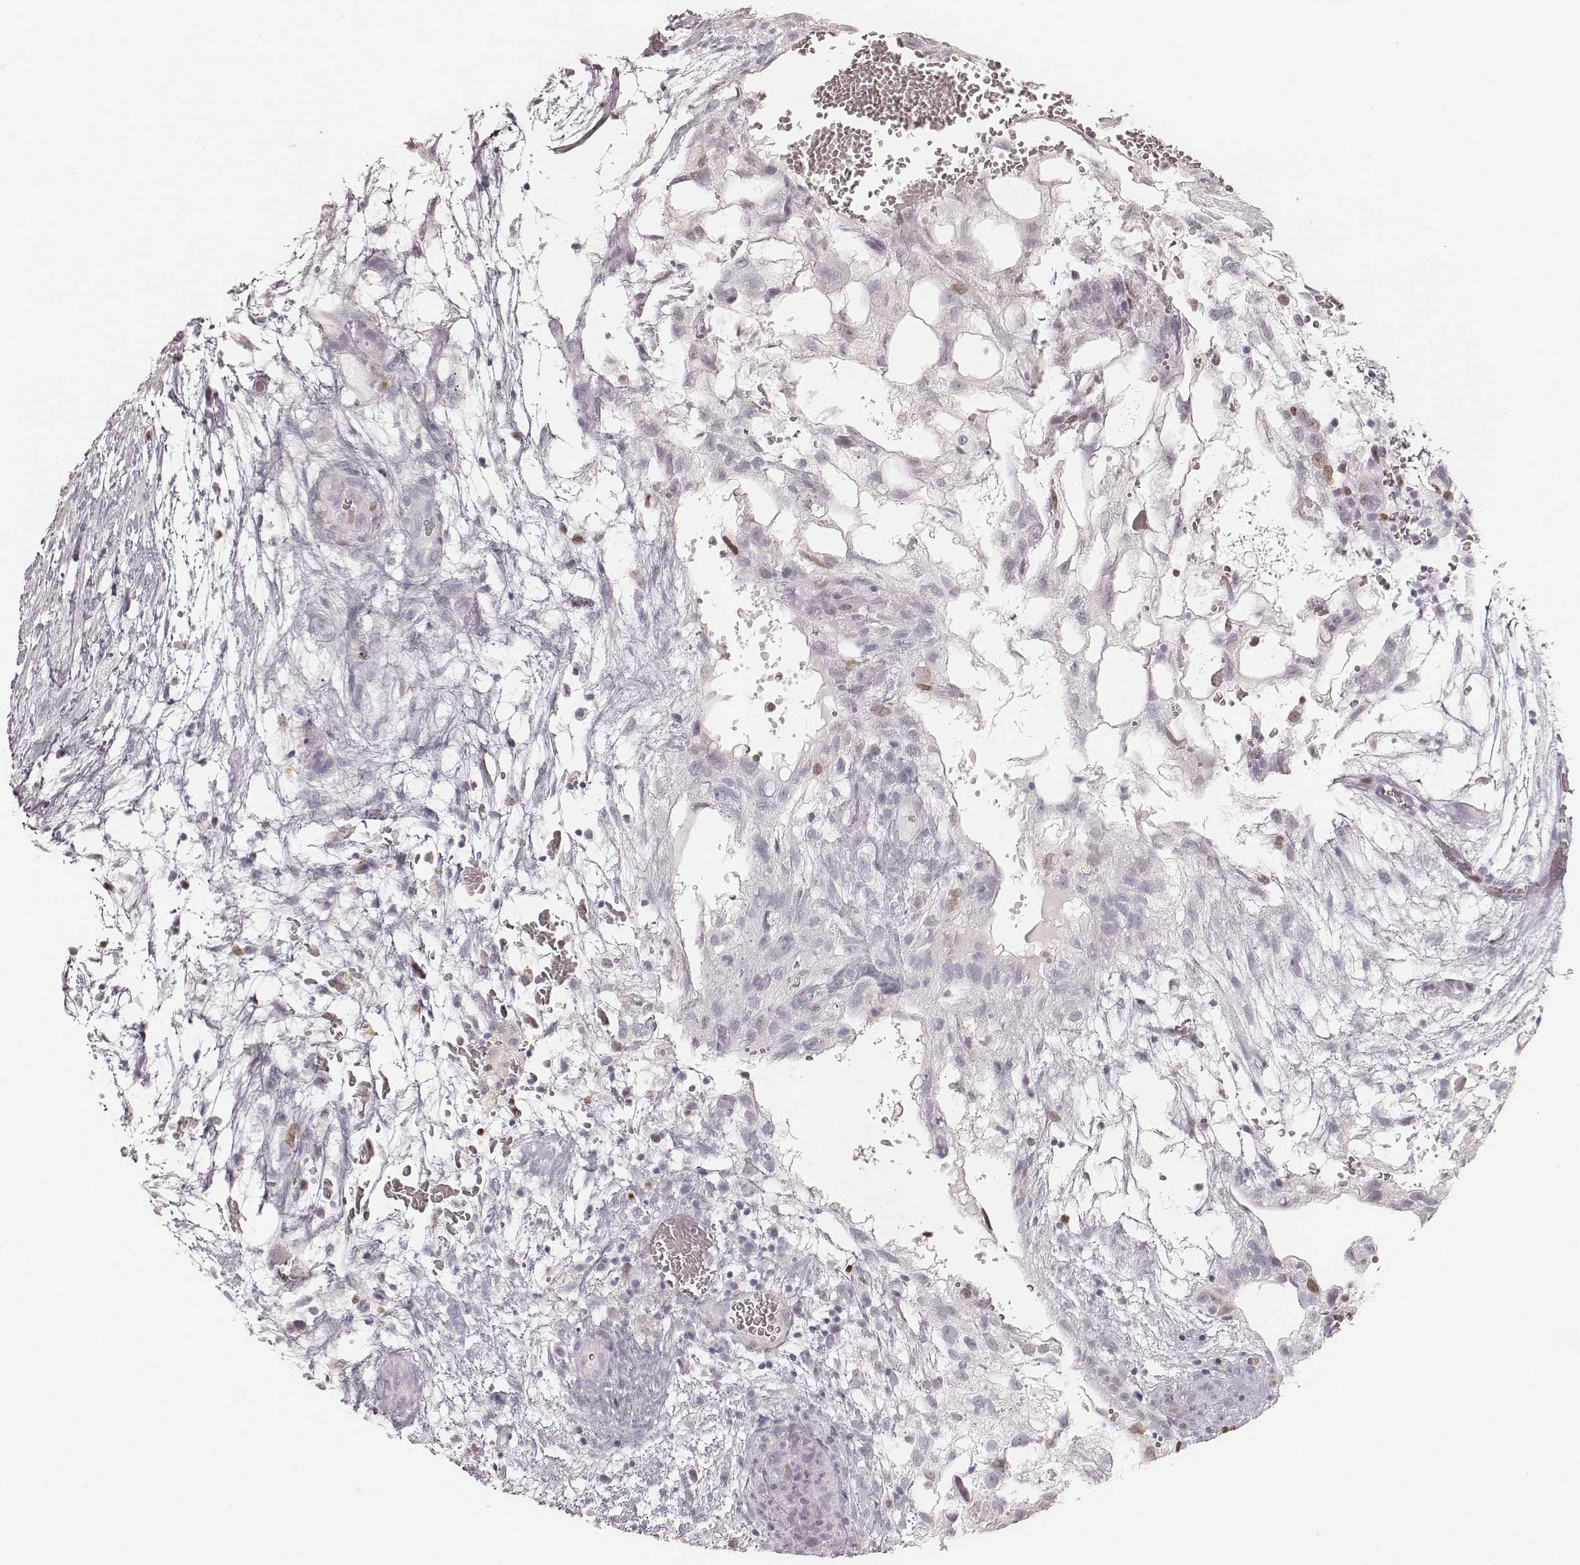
{"staining": {"intensity": "negative", "quantity": "none", "location": "none"}, "tissue": "testis cancer", "cell_type": "Tumor cells", "image_type": "cancer", "snomed": [{"axis": "morphology", "description": "Normal tissue, NOS"}, {"axis": "morphology", "description": "Carcinoma, Embryonal, NOS"}, {"axis": "topography", "description": "Testis"}], "caption": "This is an immunohistochemistry histopathology image of embryonal carcinoma (testis). There is no expression in tumor cells.", "gene": "TEX37", "patient": {"sex": "male", "age": 32}}